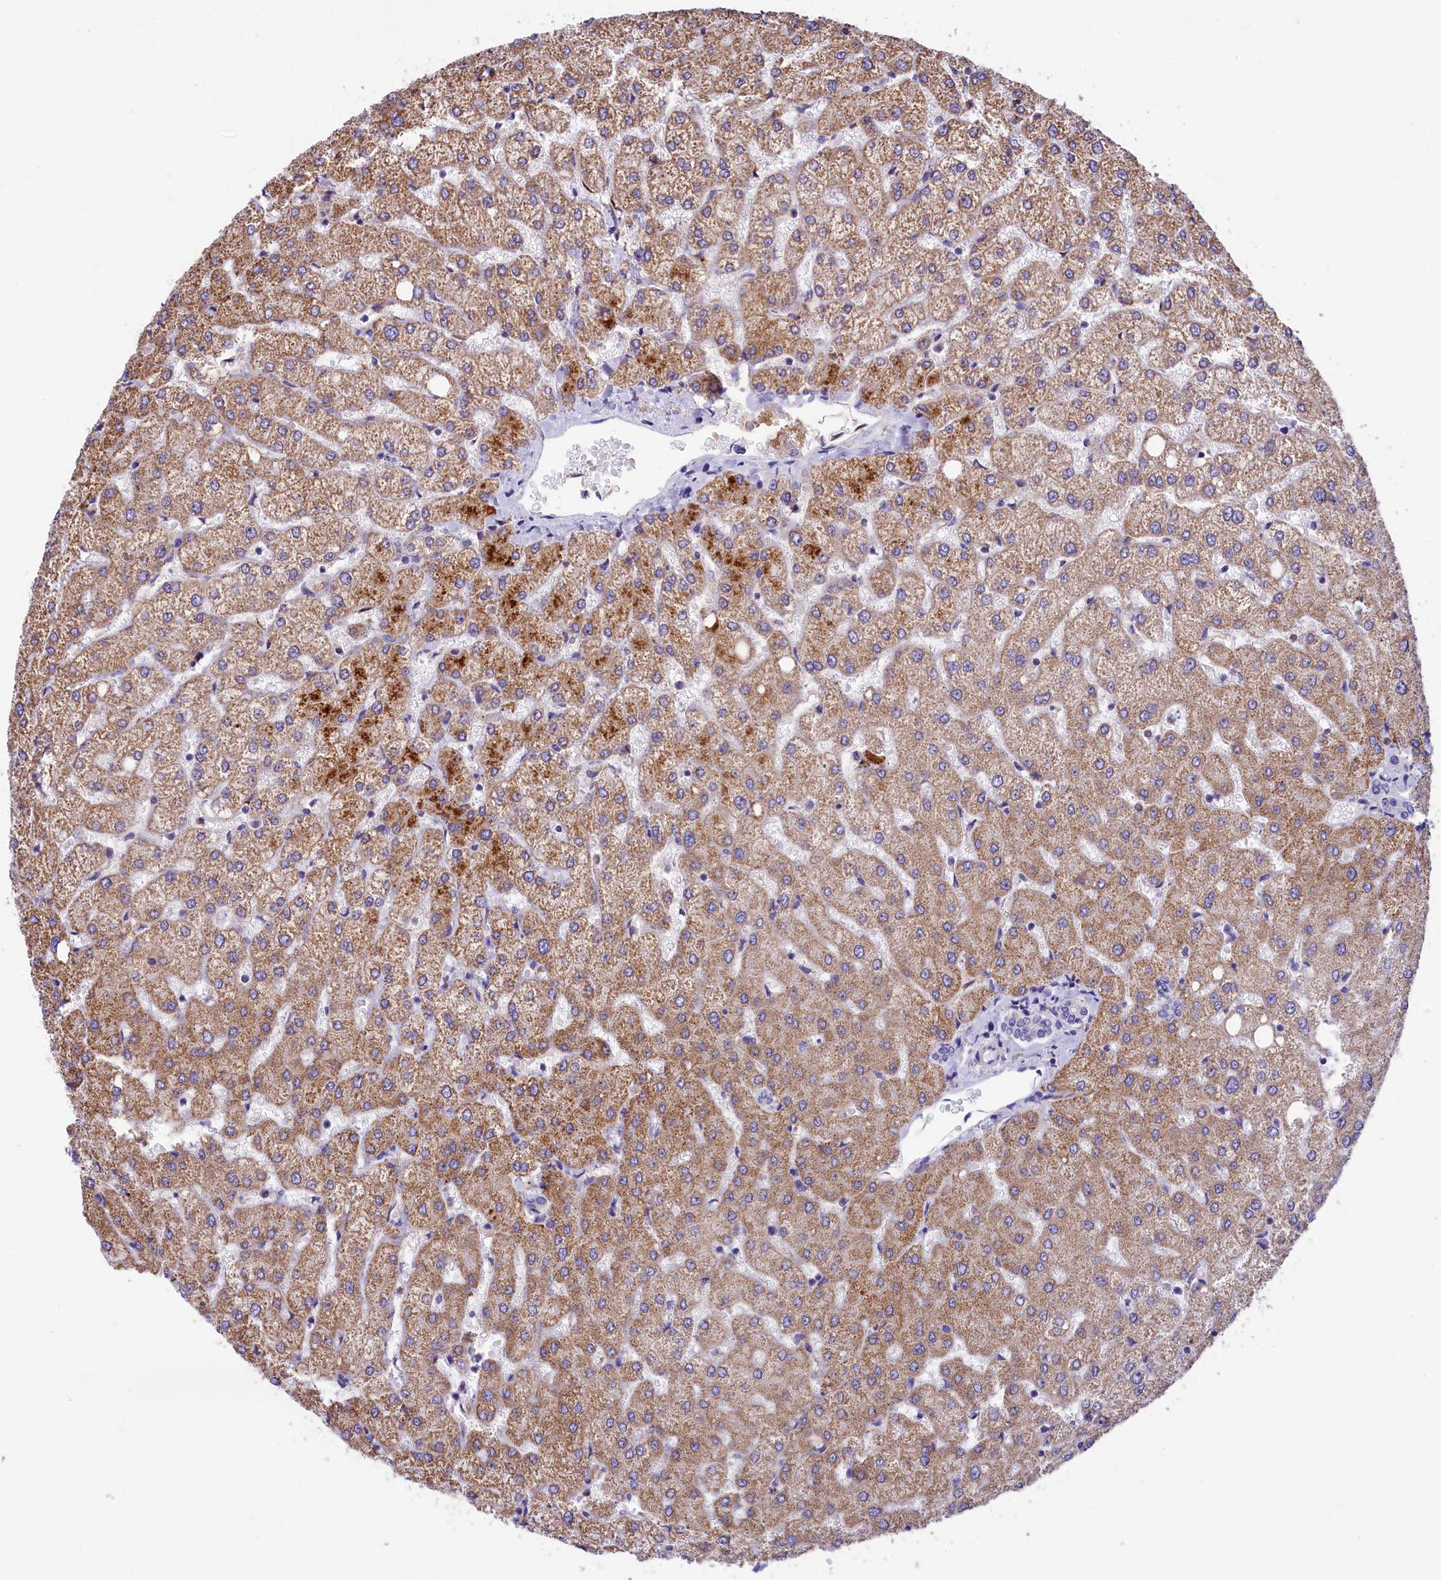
{"staining": {"intensity": "negative", "quantity": "none", "location": "none"}, "tissue": "liver", "cell_type": "Cholangiocytes", "image_type": "normal", "snomed": [{"axis": "morphology", "description": "Normal tissue, NOS"}, {"axis": "topography", "description": "Liver"}], "caption": "Immunohistochemistry (IHC) of normal liver exhibits no expression in cholangiocytes.", "gene": "DNAJB9", "patient": {"sex": "female", "age": 54}}